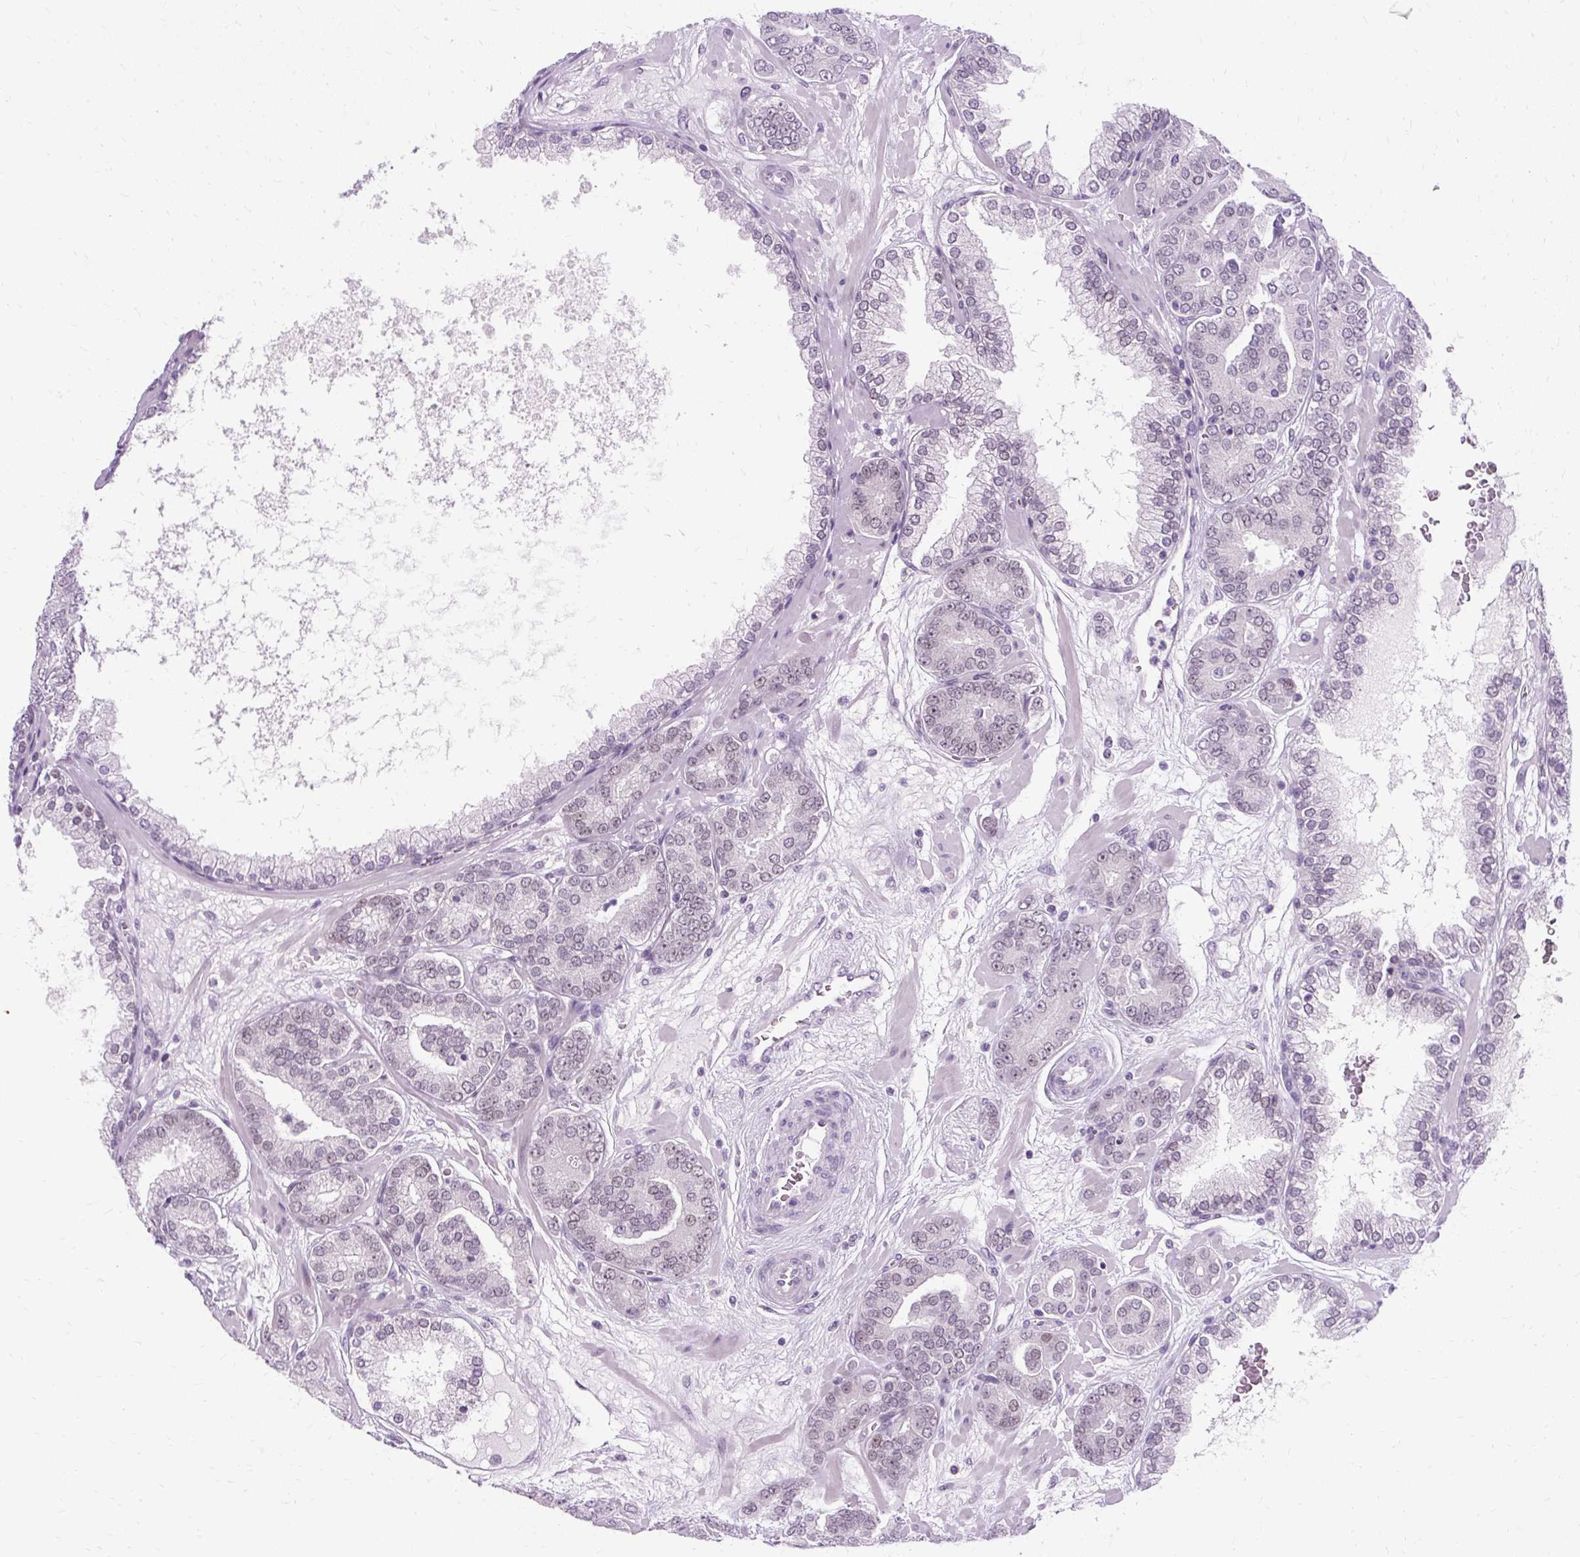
{"staining": {"intensity": "moderate", "quantity": "25%-75%", "location": "nuclear"}, "tissue": "prostate cancer", "cell_type": "Tumor cells", "image_type": "cancer", "snomed": [{"axis": "morphology", "description": "Adenocarcinoma, High grade"}, {"axis": "topography", "description": "Prostate"}], "caption": "Immunohistochemical staining of prostate cancer demonstrates medium levels of moderate nuclear positivity in about 25%-75% of tumor cells.", "gene": "RYBP", "patient": {"sex": "male", "age": 66}}